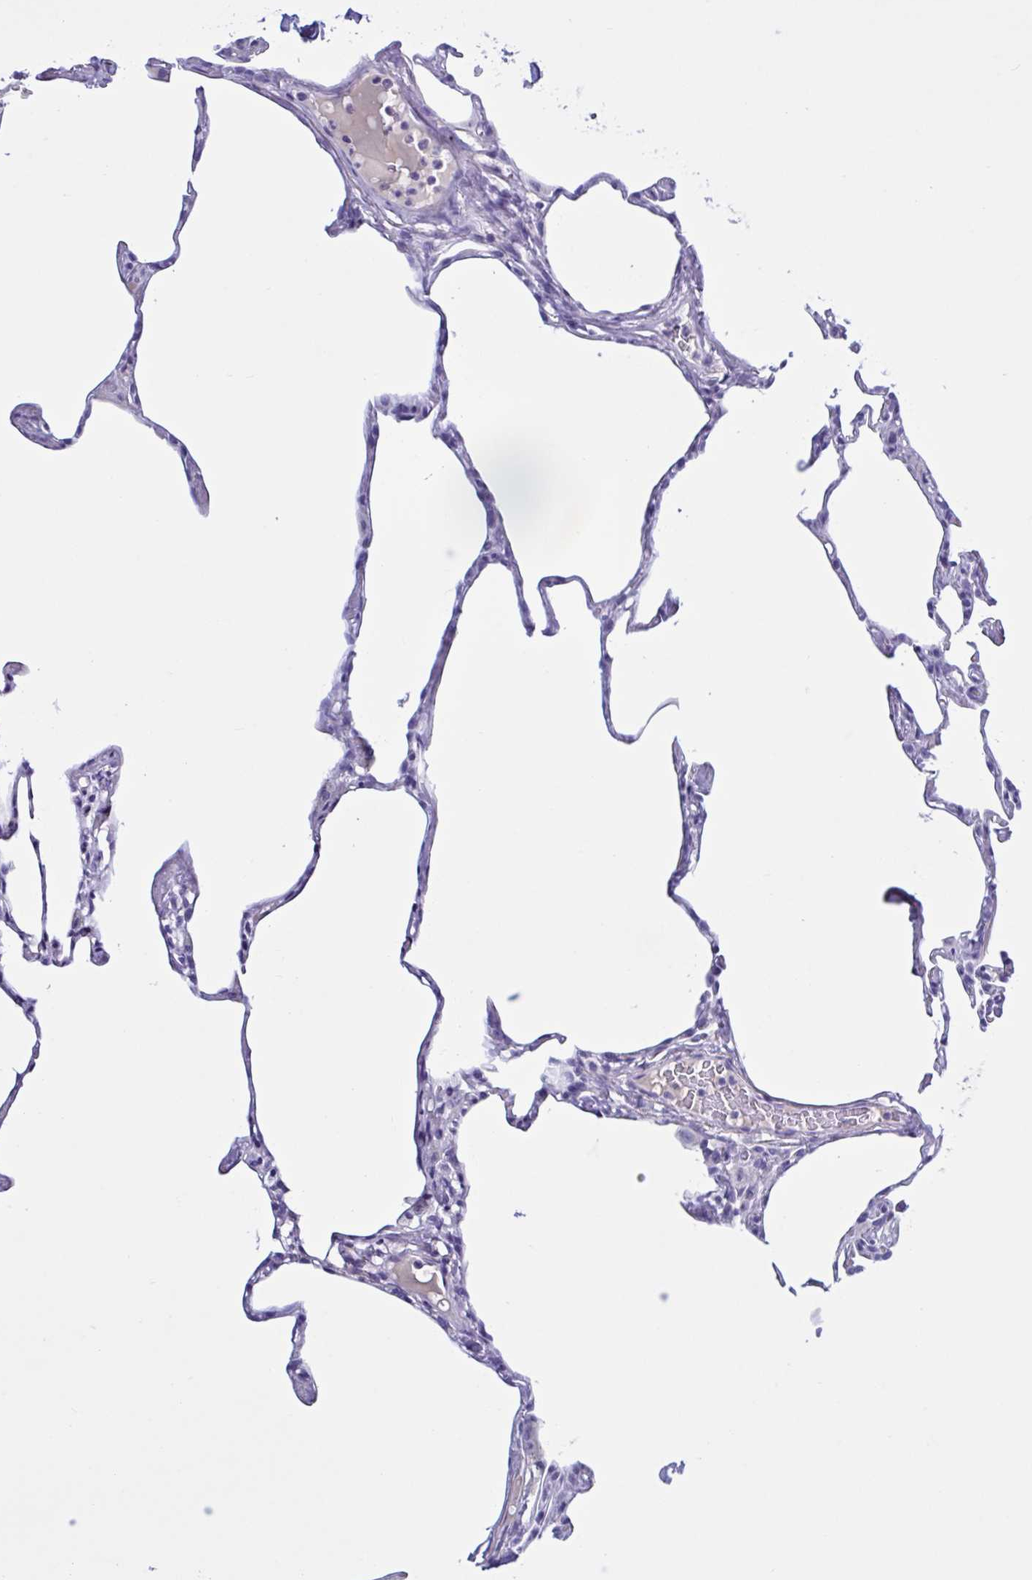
{"staining": {"intensity": "negative", "quantity": "none", "location": "none"}, "tissue": "lung", "cell_type": "Alveolar cells", "image_type": "normal", "snomed": [{"axis": "morphology", "description": "Normal tissue, NOS"}, {"axis": "topography", "description": "Lung"}], "caption": "An IHC micrograph of unremarkable lung is shown. There is no staining in alveolar cells of lung.", "gene": "USP35", "patient": {"sex": "male", "age": 65}}